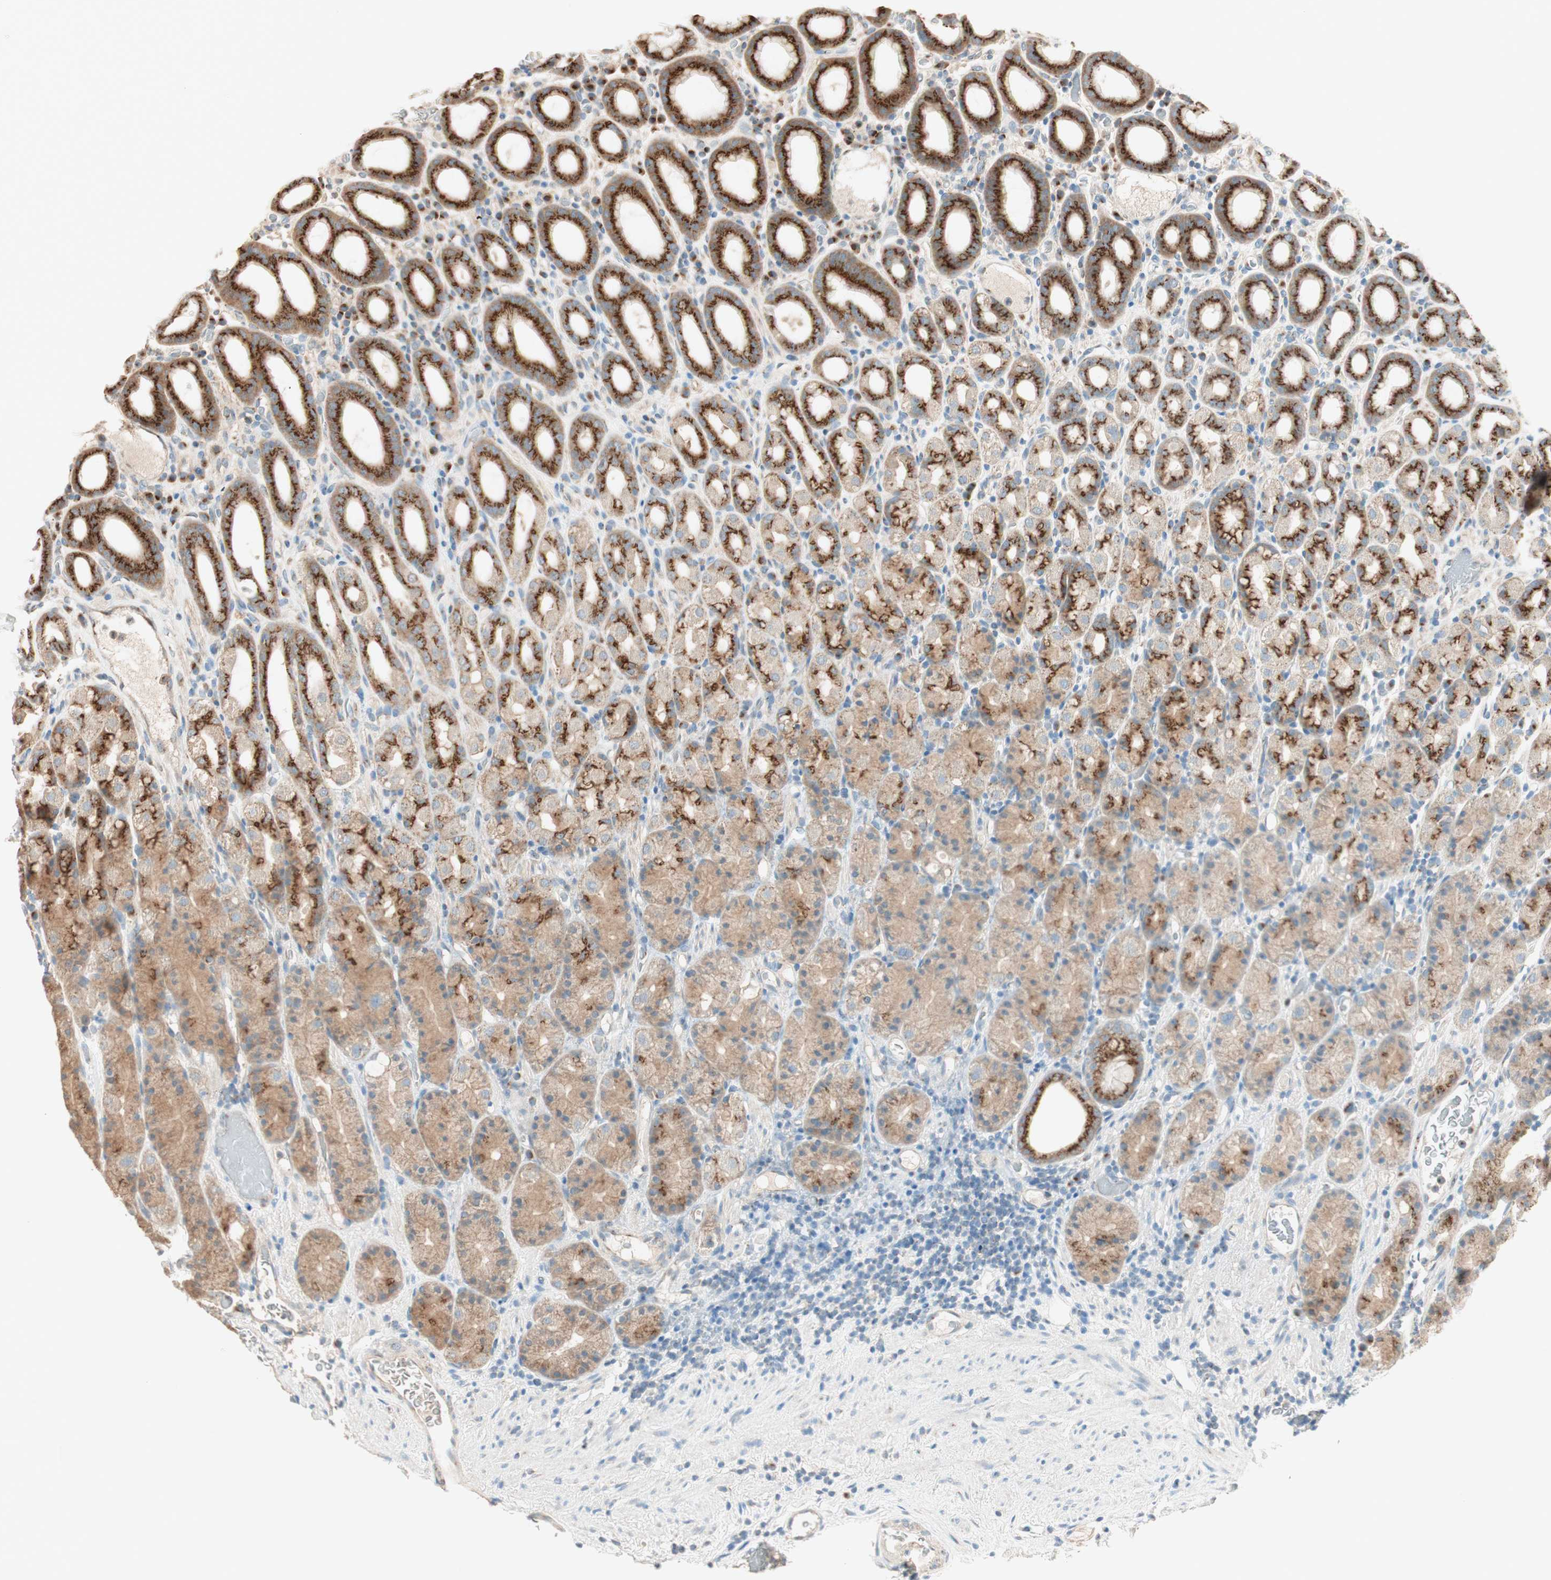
{"staining": {"intensity": "moderate", "quantity": ">75%", "location": "cytoplasmic/membranous"}, "tissue": "stomach", "cell_type": "Glandular cells", "image_type": "normal", "snomed": [{"axis": "morphology", "description": "Normal tissue, NOS"}, {"axis": "topography", "description": "Stomach, upper"}], "caption": "The immunohistochemical stain labels moderate cytoplasmic/membranous positivity in glandular cells of normal stomach.", "gene": "SEC16A", "patient": {"sex": "male", "age": 68}}